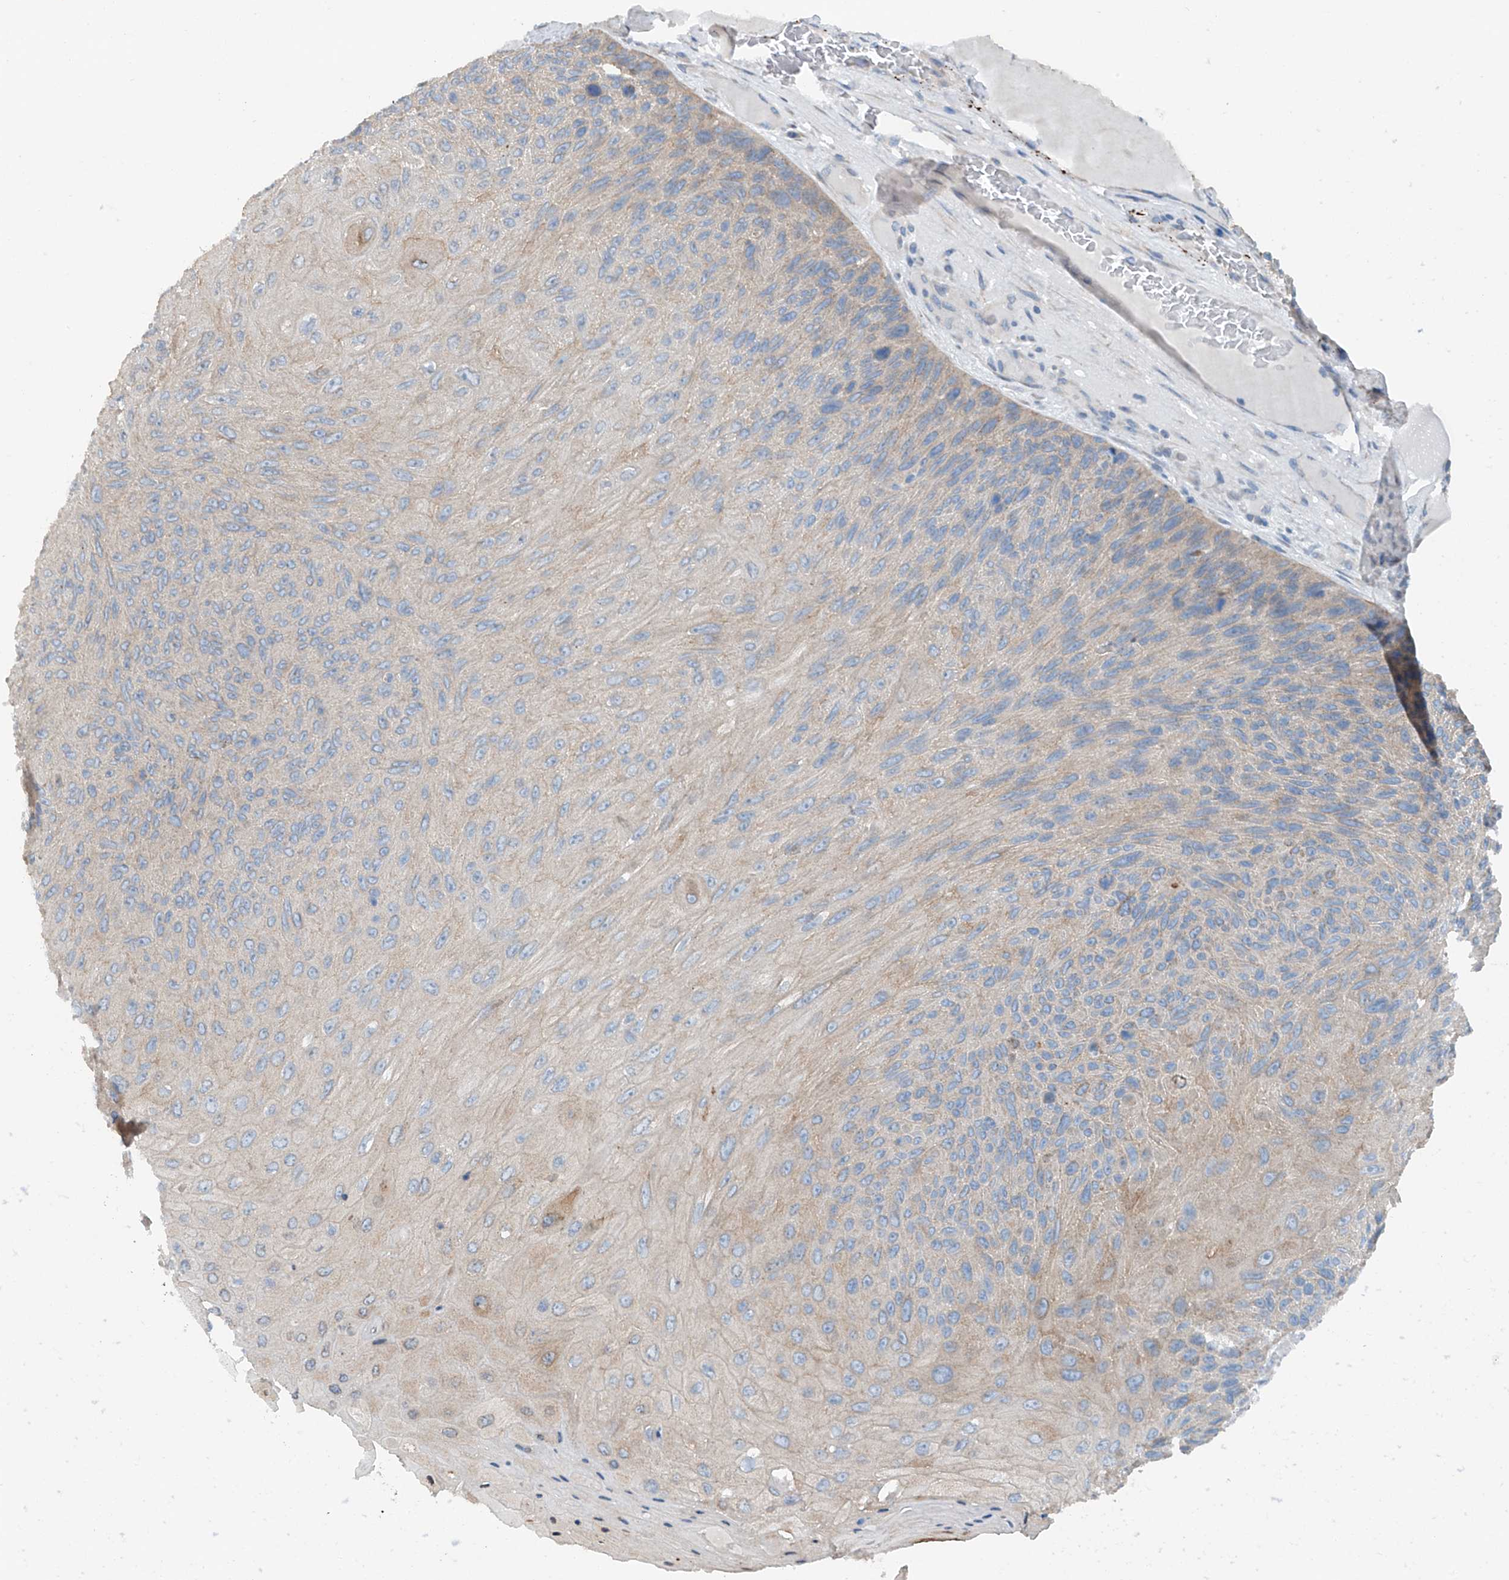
{"staining": {"intensity": "moderate", "quantity": "<25%", "location": "cytoplasmic/membranous"}, "tissue": "skin cancer", "cell_type": "Tumor cells", "image_type": "cancer", "snomed": [{"axis": "morphology", "description": "Squamous cell carcinoma, NOS"}, {"axis": "topography", "description": "Skin"}], "caption": "The micrograph reveals staining of skin squamous cell carcinoma, revealing moderate cytoplasmic/membranous protein staining (brown color) within tumor cells.", "gene": "CEP85L", "patient": {"sex": "female", "age": 88}}